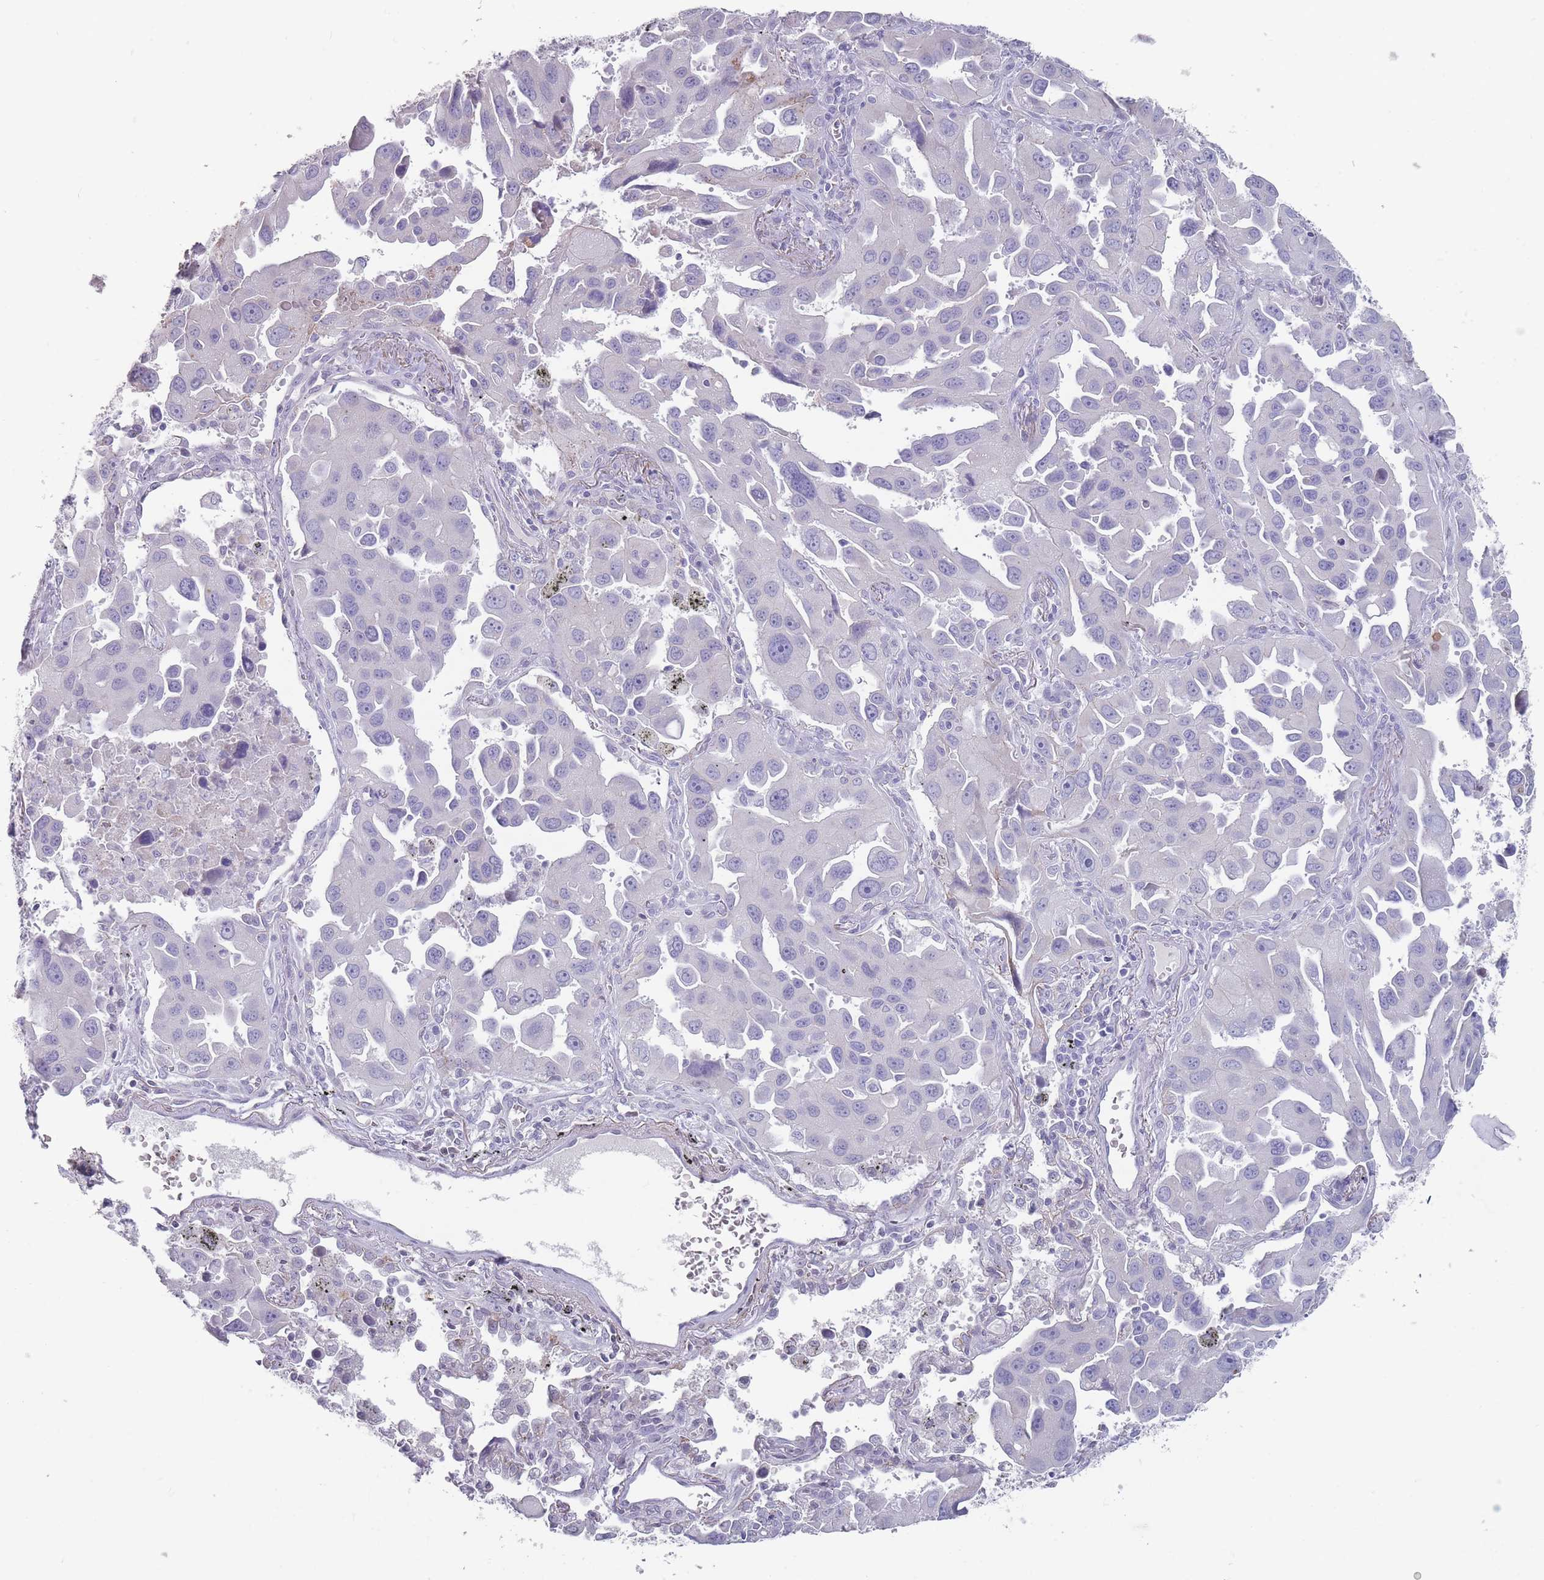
{"staining": {"intensity": "negative", "quantity": "none", "location": "none"}, "tissue": "lung cancer", "cell_type": "Tumor cells", "image_type": "cancer", "snomed": [{"axis": "morphology", "description": "Adenocarcinoma, NOS"}, {"axis": "topography", "description": "Lung"}], "caption": "IHC of adenocarcinoma (lung) shows no positivity in tumor cells. (Immunohistochemistry (ihc), brightfield microscopy, high magnification).", "gene": "RHBG", "patient": {"sex": "male", "age": 66}}